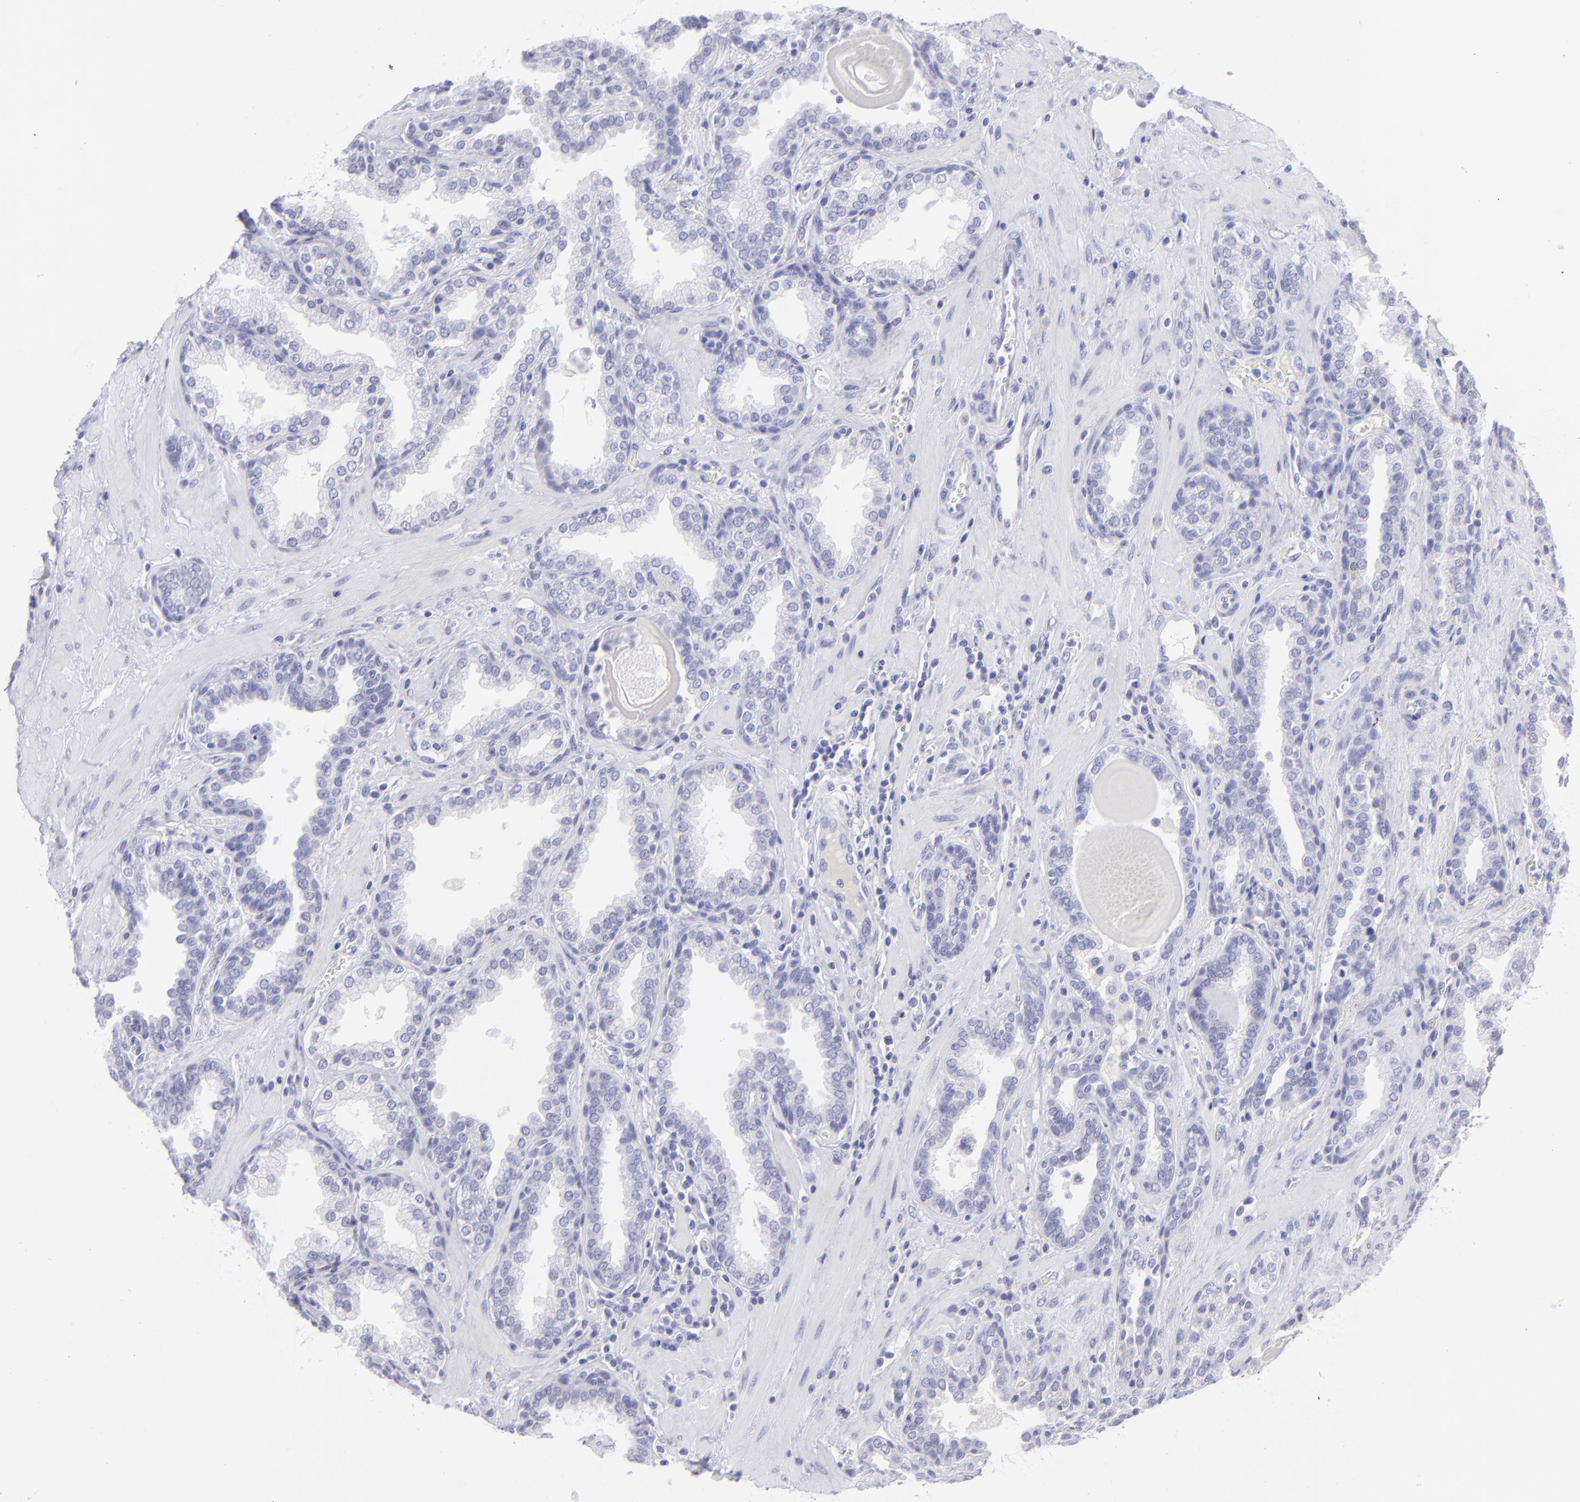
{"staining": {"intensity": "negative", "quantity": "none", "location": "none"}, "tissue": "prostate", "cell_type": "Glandular cells", "image_type": "normal", "snomed": [{"axis": "morphology", "description": "Normal tissue, NOS"}, {"axis": "topography", "description": "Prostate"}], "caption": "Histopathology image shows no protein expression in glandular cells of unremarkable prostate.", "gene": "SLC1A2", "patient": {"sex": "male", "age": 51}}